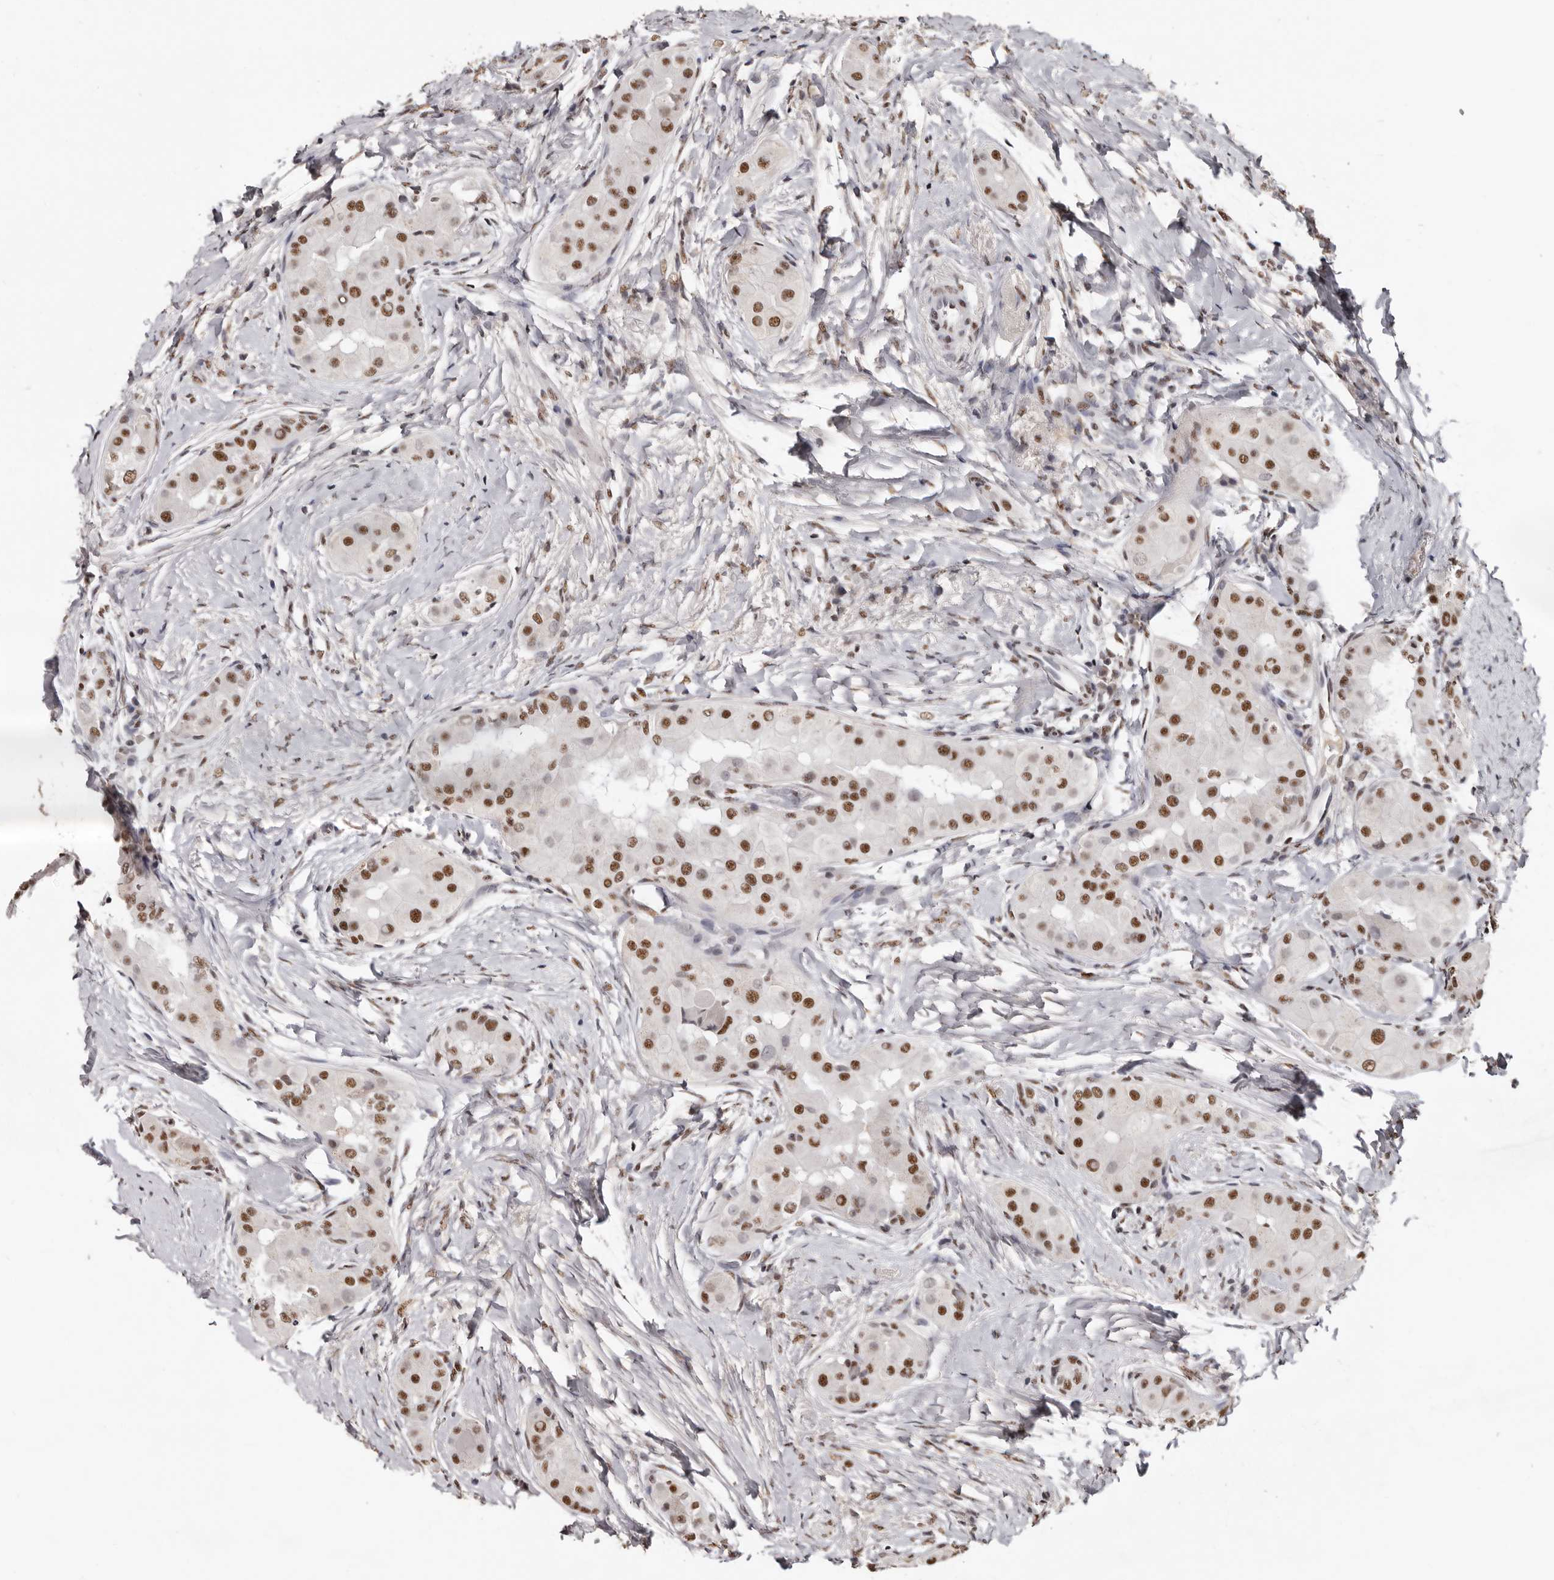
{"staining": {"intensity": "moderate", "quantity": ">75%", "location": "nuclear"}, "tissue": "thyroid cancer", "cell_type": "Tumor cells", "image_type": "cancer", "snomed": [{"axis": "morphology", "description": "Papillary adenocarcinoma, NOS"}, {"axis": "topography", "description": "Thyroid gland"}], "caption": "Immunohistochemical staining of human thyroid papillary adenocarcinoma shows medium levels of moderate nuclear protein staining in approximately >75% of tumor cells.", "gene": "SCAF4", "patient": {"sex": "male", "age": 33}}